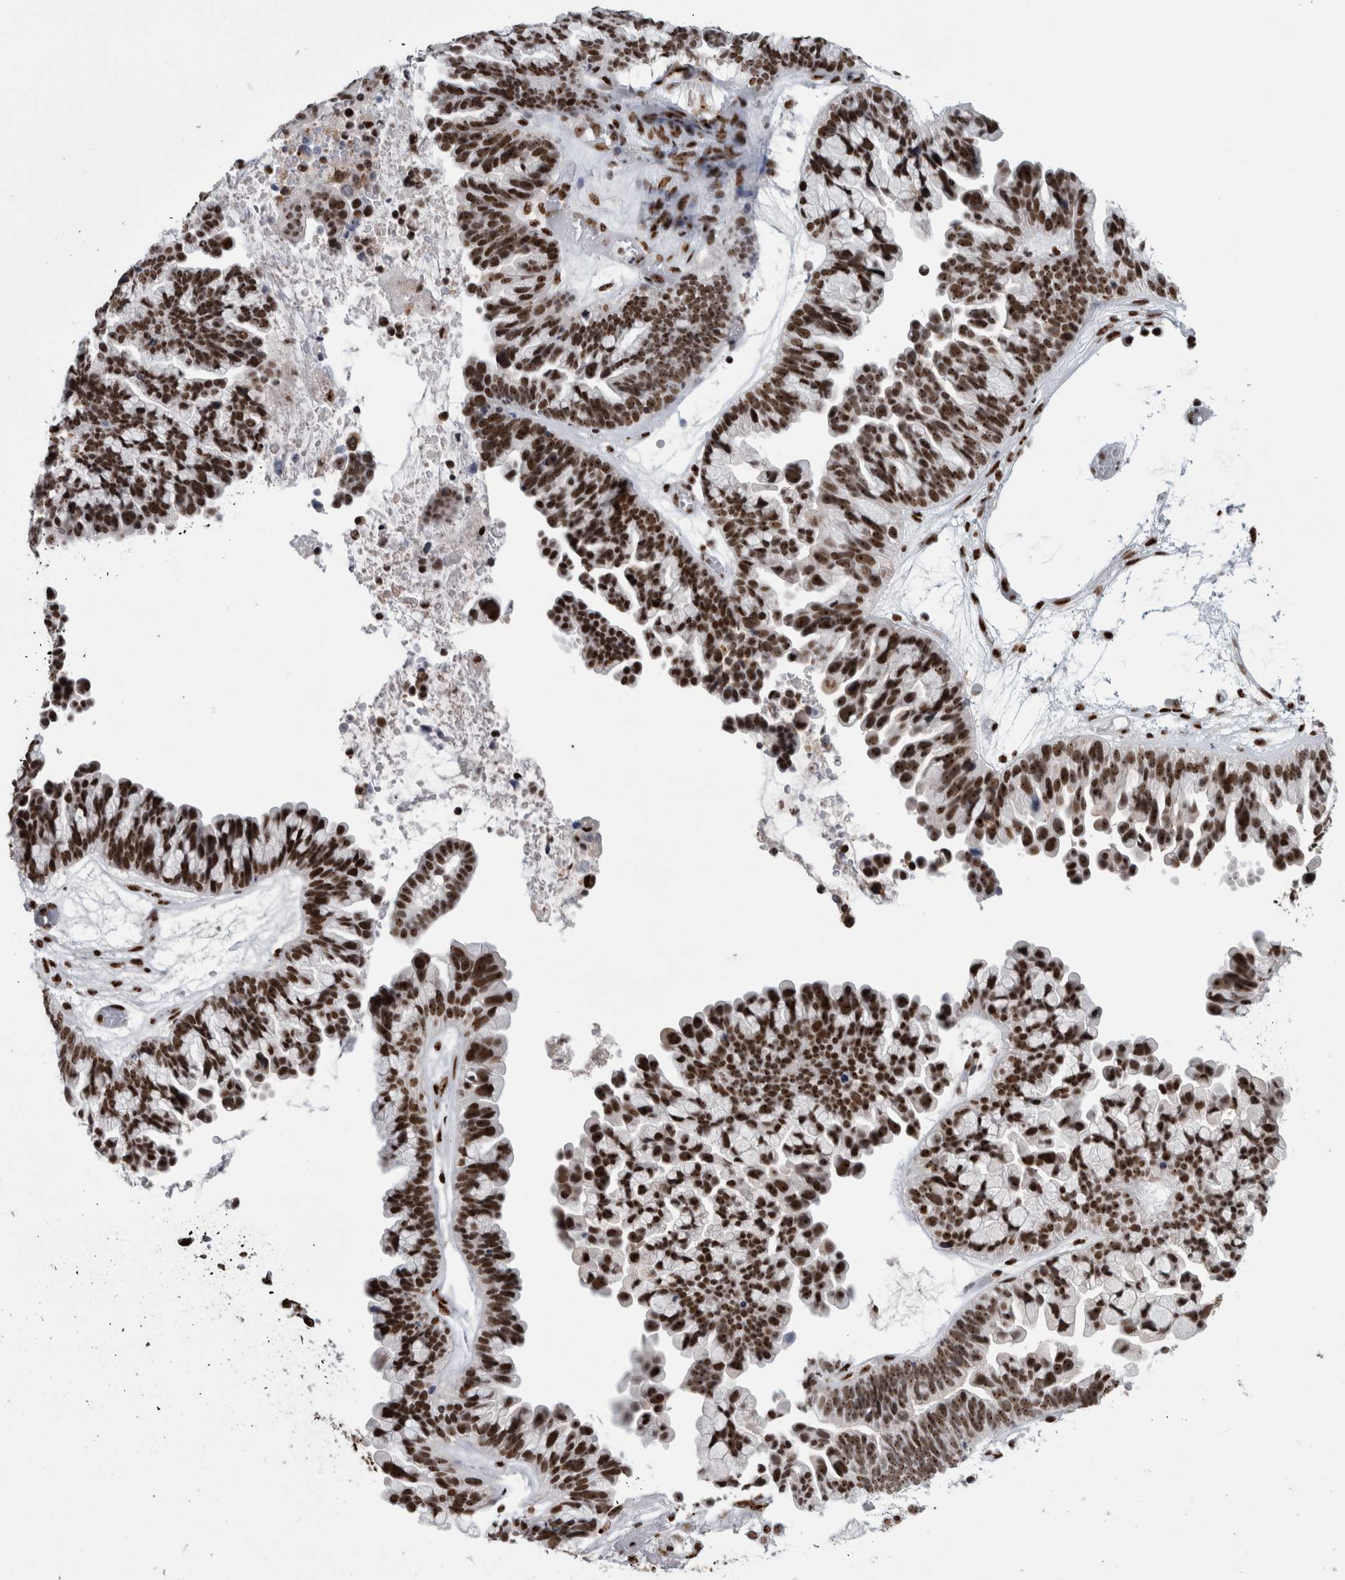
{"staining": {"intensity": "strong", "quantity": ">75%", "location": "nuclear"}, "tissue": "ovarian cancer", "cell_type": "Tumor cells", "image_type": "cancer", "snomed": [{"axis": "morphology", "description": "Cystadenocarcinoma, serous, NOS"}, {"axis": "topography", "description": "Ovary"}], "caption": "Immunohistochemical staining of human serous cystadenocarcinoma (ovarian) shows high levels of strong nuclear protein expression in approximately >75% of tumor cells.", "gene": "NCL", "patient": {"sex": "female", "age": 56}}